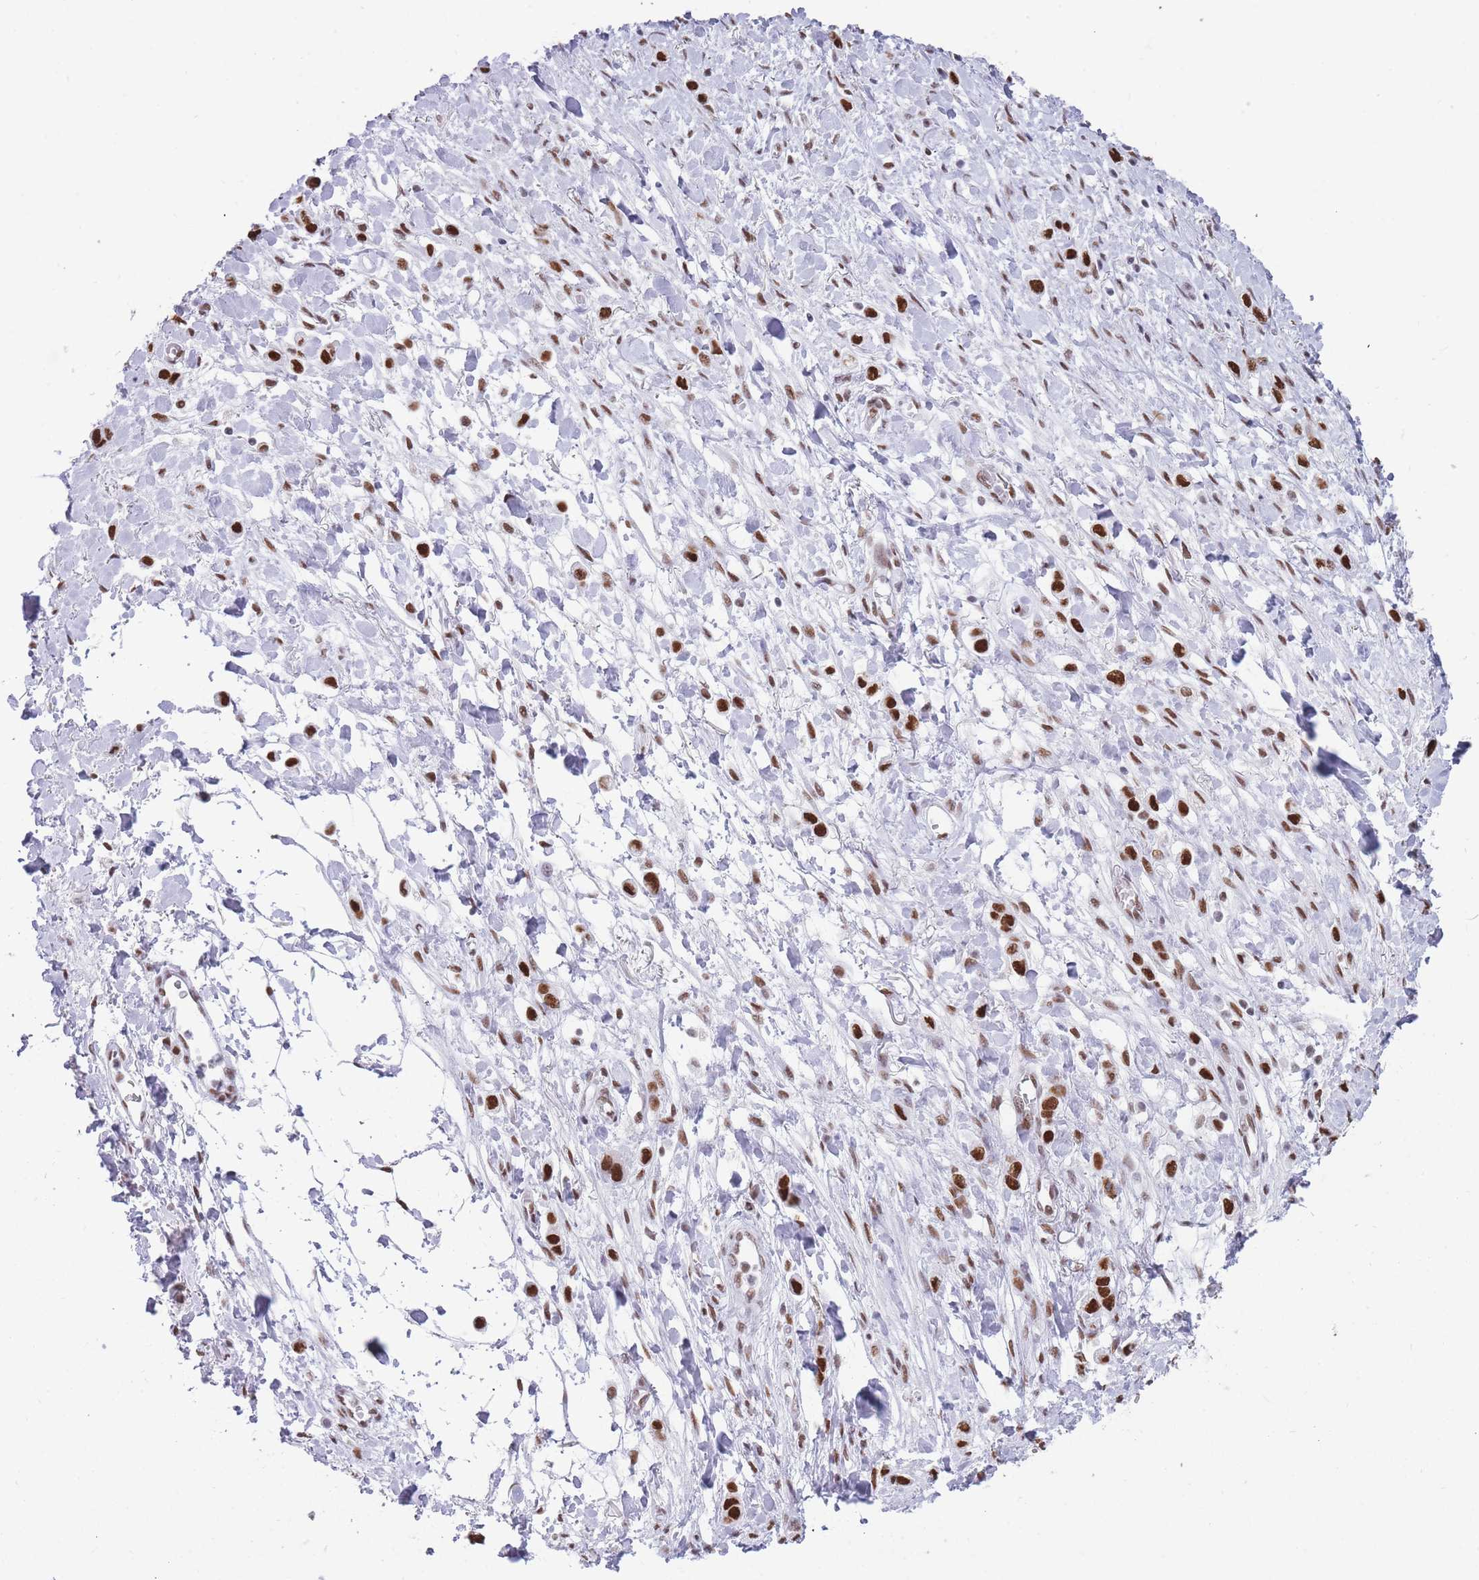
{"staining": {"intensity": "strong", "quantity": ">75%", "location": "nuclear"}, "tissue": "stomach cancer", "cell_type": "Tumor cells", "image_type": "cancer", "snomed": [{"axis": "morphology", "description": "Adenocarcinoma, NOS"}, {"axis": "topography", "description": "Stomach"}], "caption": "Adenocarcinoma (stomach) was stained to show a protein in brown. There is high levels of strong nuclear expression in about >75% of tumor cells.", "gene": "HNRNPUL1", "patient": {"sex": "female", "age": 65}}